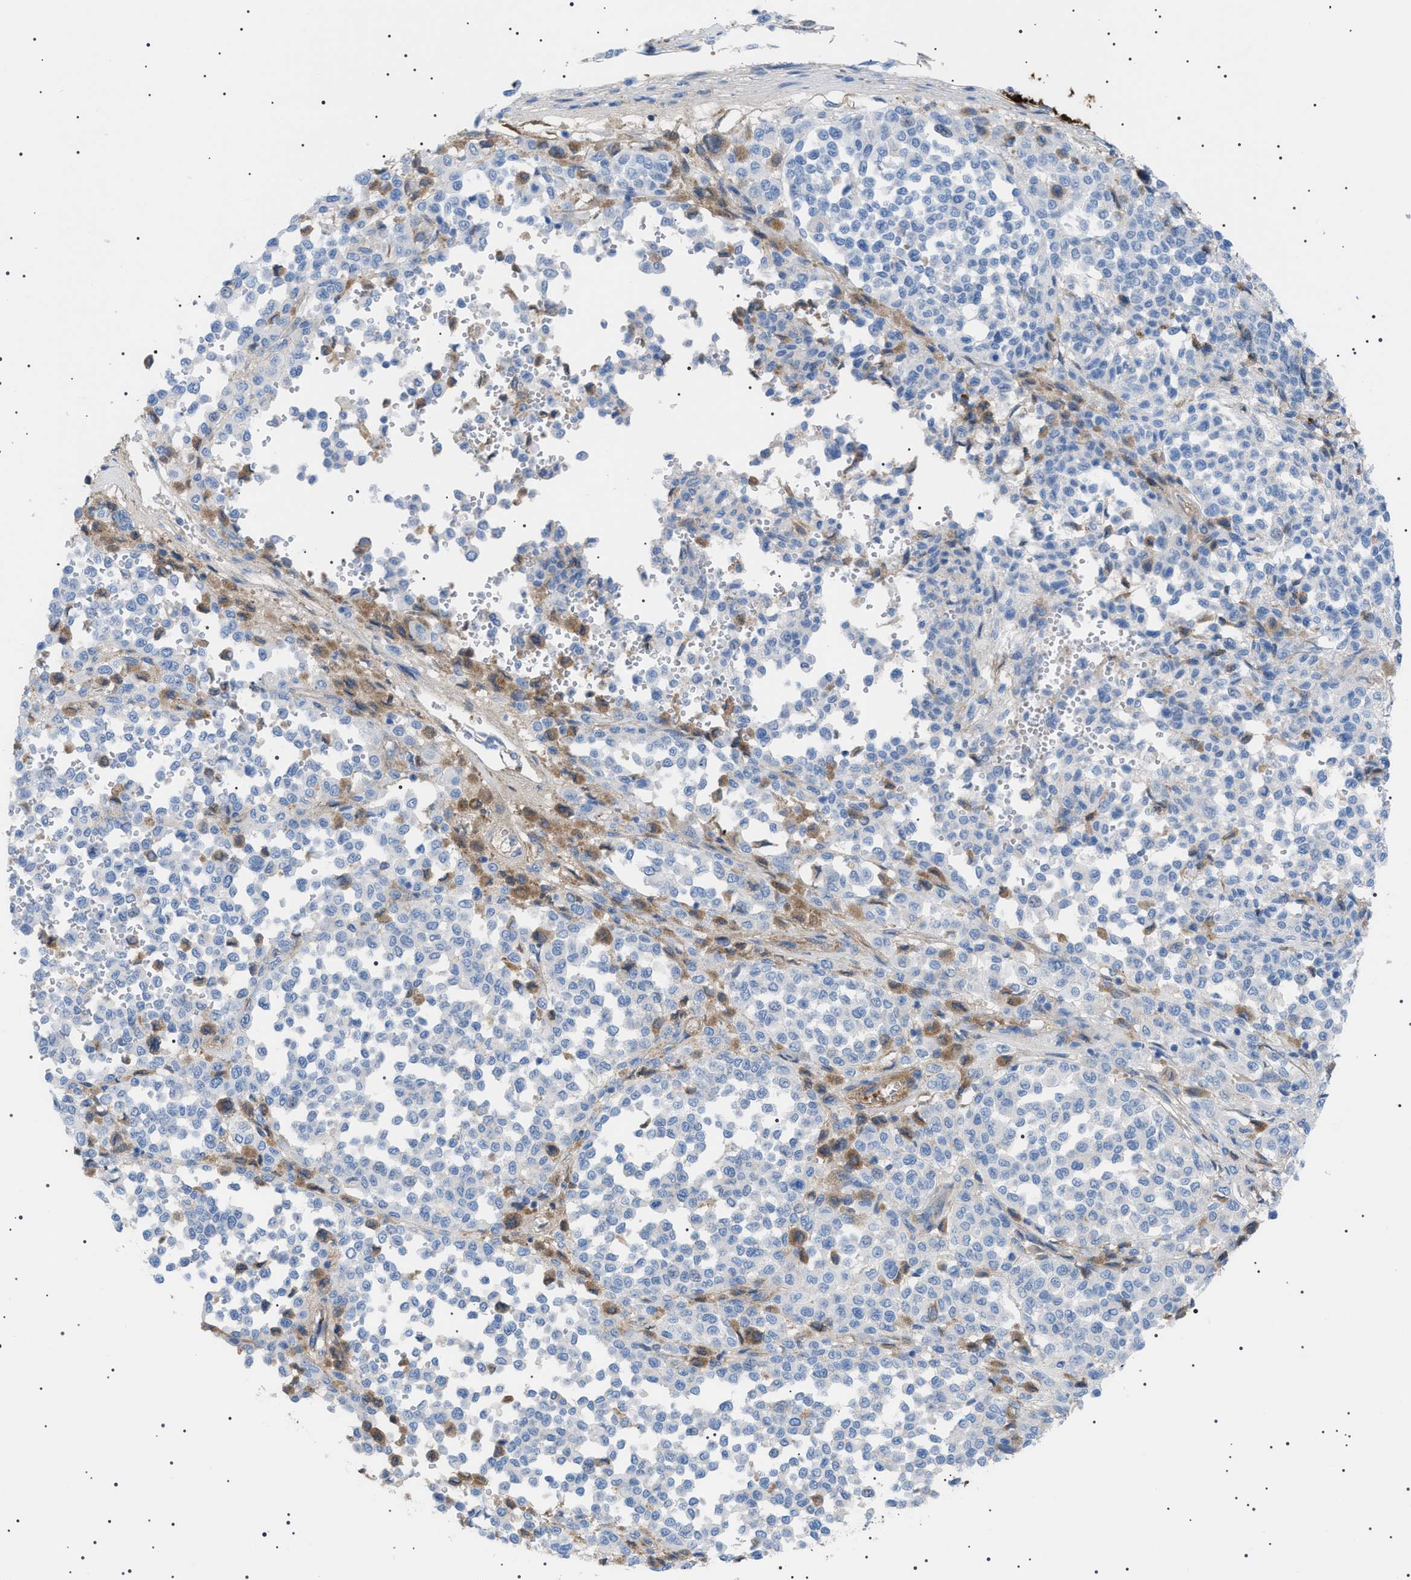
{"staining": {"intensity": "moderate", "quantity": "<25%", "location": "cytoplasmic/membranous"}, "tissue": "melanoma", "cell_type": "Tumor cells", "image_type": "cancer", "snomed": [{"axis": "morphology", "description": "Malignant melanoma, Metastatic site"}, {"axis": "topography", "description": "Pancreas"}], "caption": "DAB (3,3'-diaminobenzidine) immunohistochemical staining of melanoma shows moderate cytoplasmic/membranous protein staining in approximately <25% of tumor cells.", "gene": "LPA", "patient": {"sex": "female", "age": 30}}